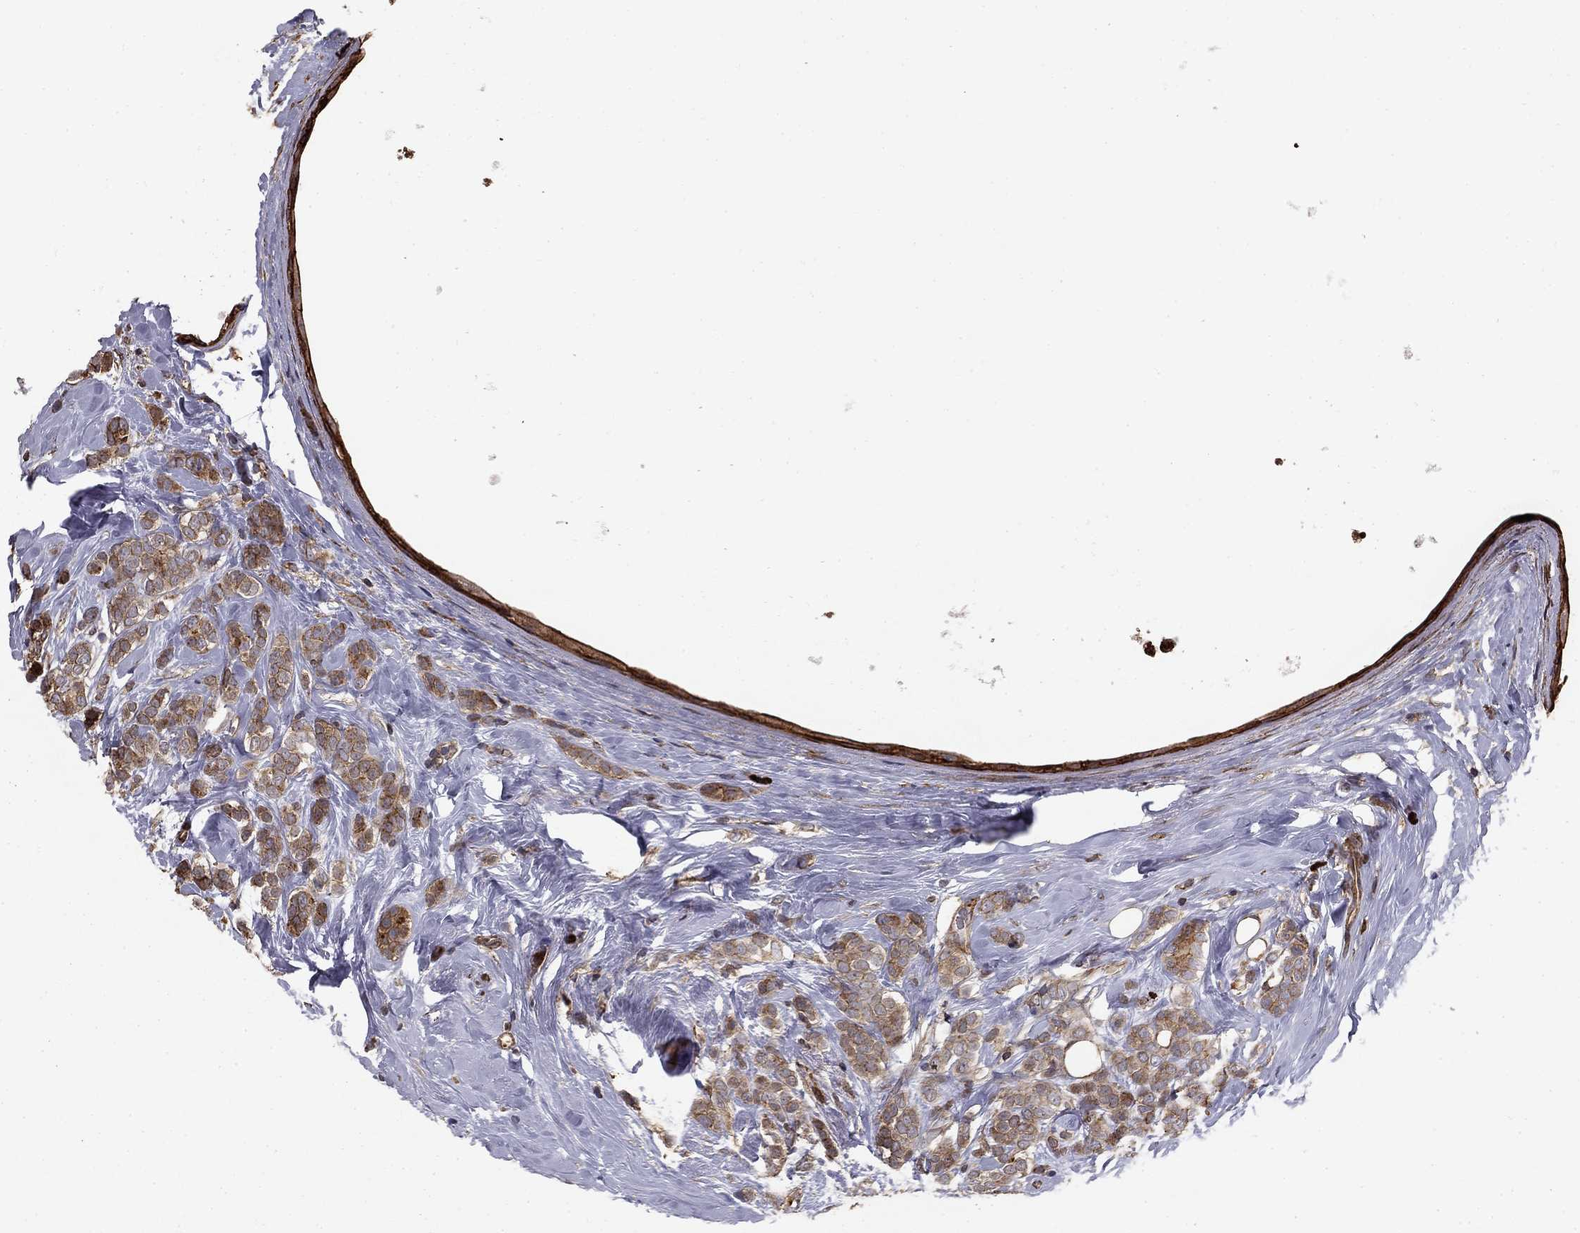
{"staining": {"intensity": "weak", "quantity": "25%-75%", "location": "cytoplasmic/membranous"}, "tissue": "breast cancer", "cell_type": "Tumor cells", "image_type": "cancer", "snomed": [{"axis": "morphology", "description": "Lobular carcinoma"}, {"axis": "topography", "description": "Breast"}], "caption": "DAB immunohistochemical staining of human lobular carcinoma (breast) shows weak cytoplasmic/membranous protein staining in about 25%-75% of tumor cells.", "gene": "HABP4", "patient": {"sex": "female", "age": 49}}